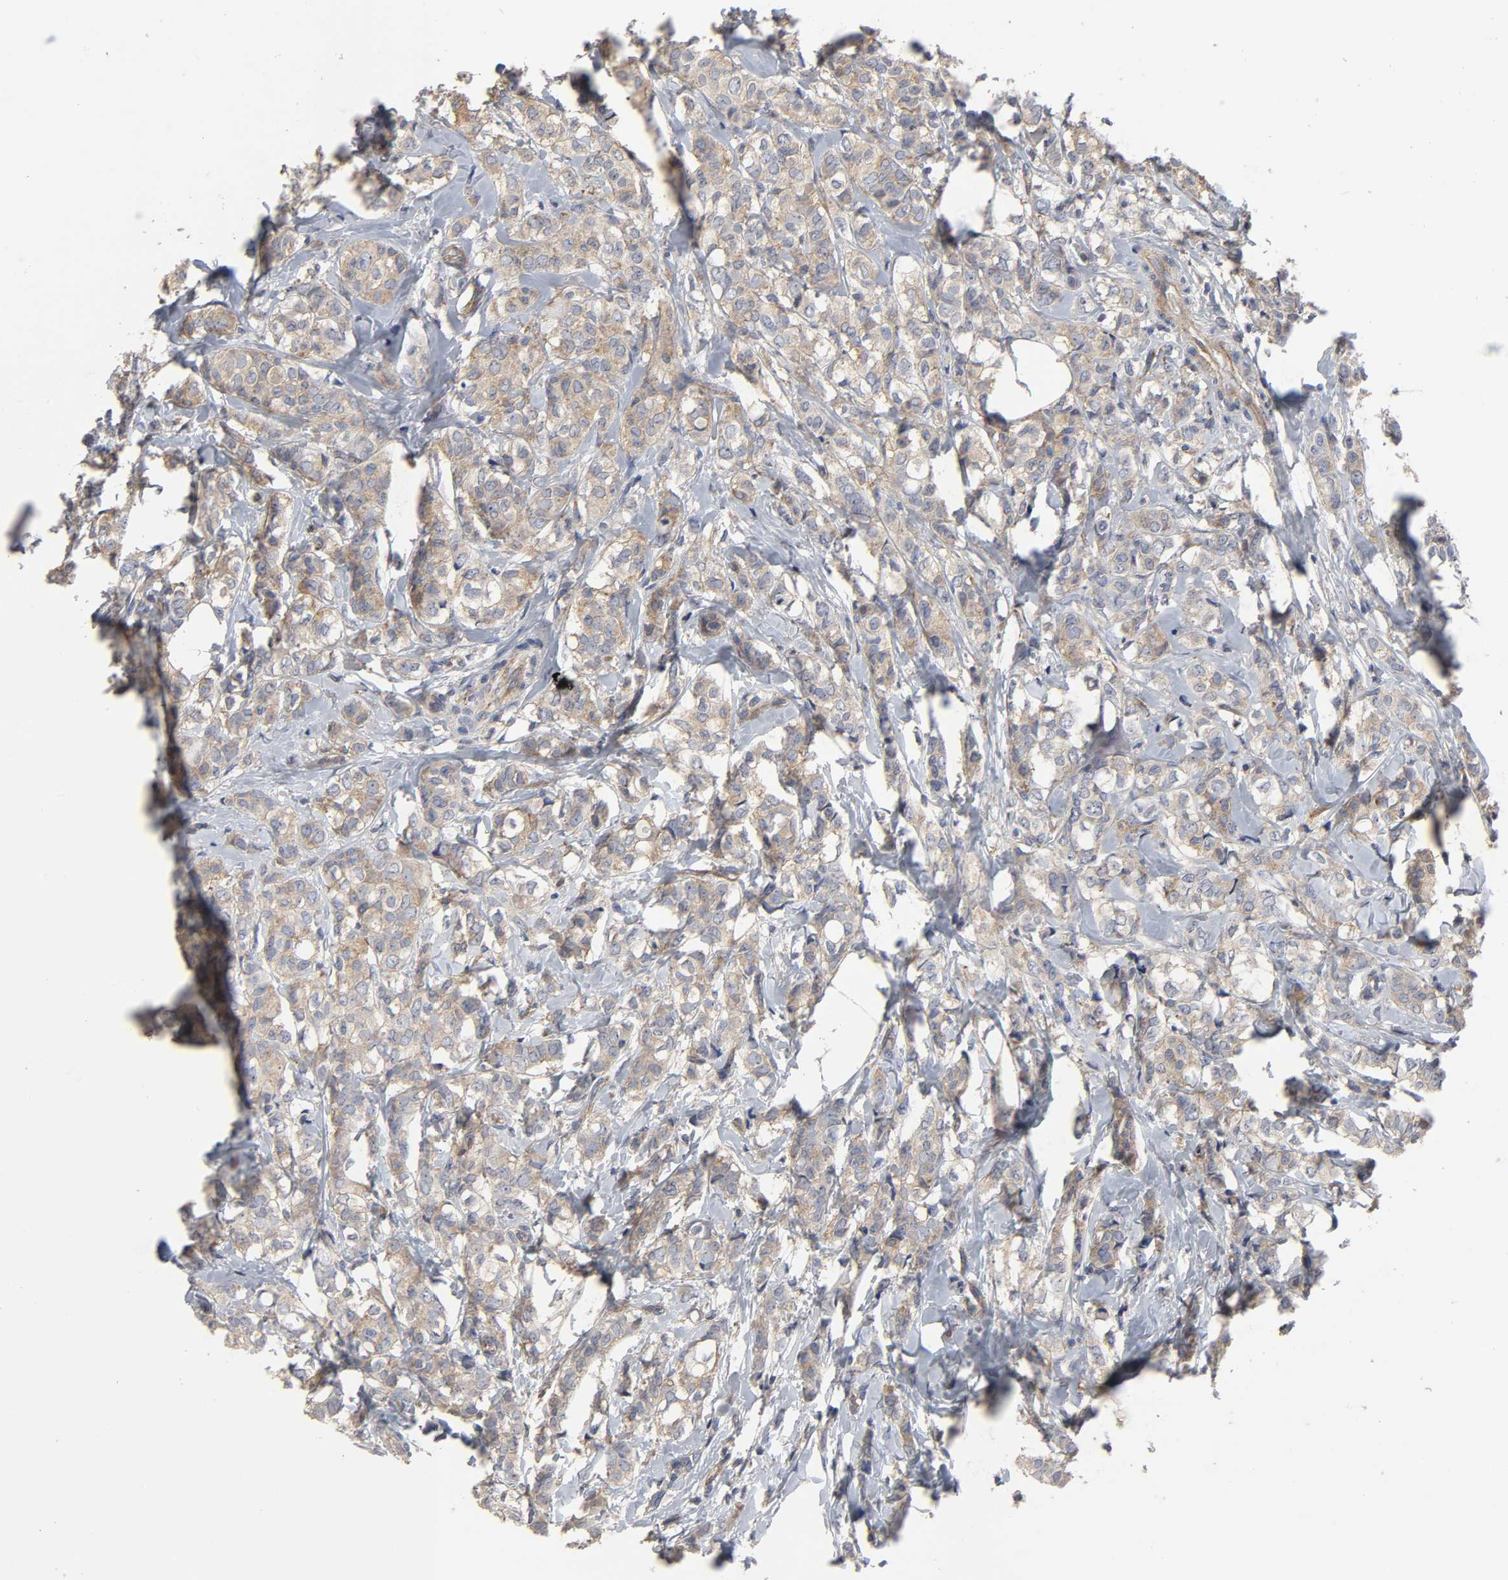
{"staining": {"intensity": "moderate", "quantity": ">75%", "location": "cytoplasmic/membranous"}, "tissue": "breast cancer", "cell_type": "Tumor cells", "image_type": "cancer", "snomed": [{"axis": "morphology", "description": "Lobular carcinoma"}, {"axis": "topography", "description": "Breast"}], "caption": "Immunohistochemical staining of breast cancer shows moderate cytoplasmic/membranous protein positivity in approximately >75% of tumor cells.", "gene": "SH3GLB1", "patient": {"sex": "female", "age": 60}}